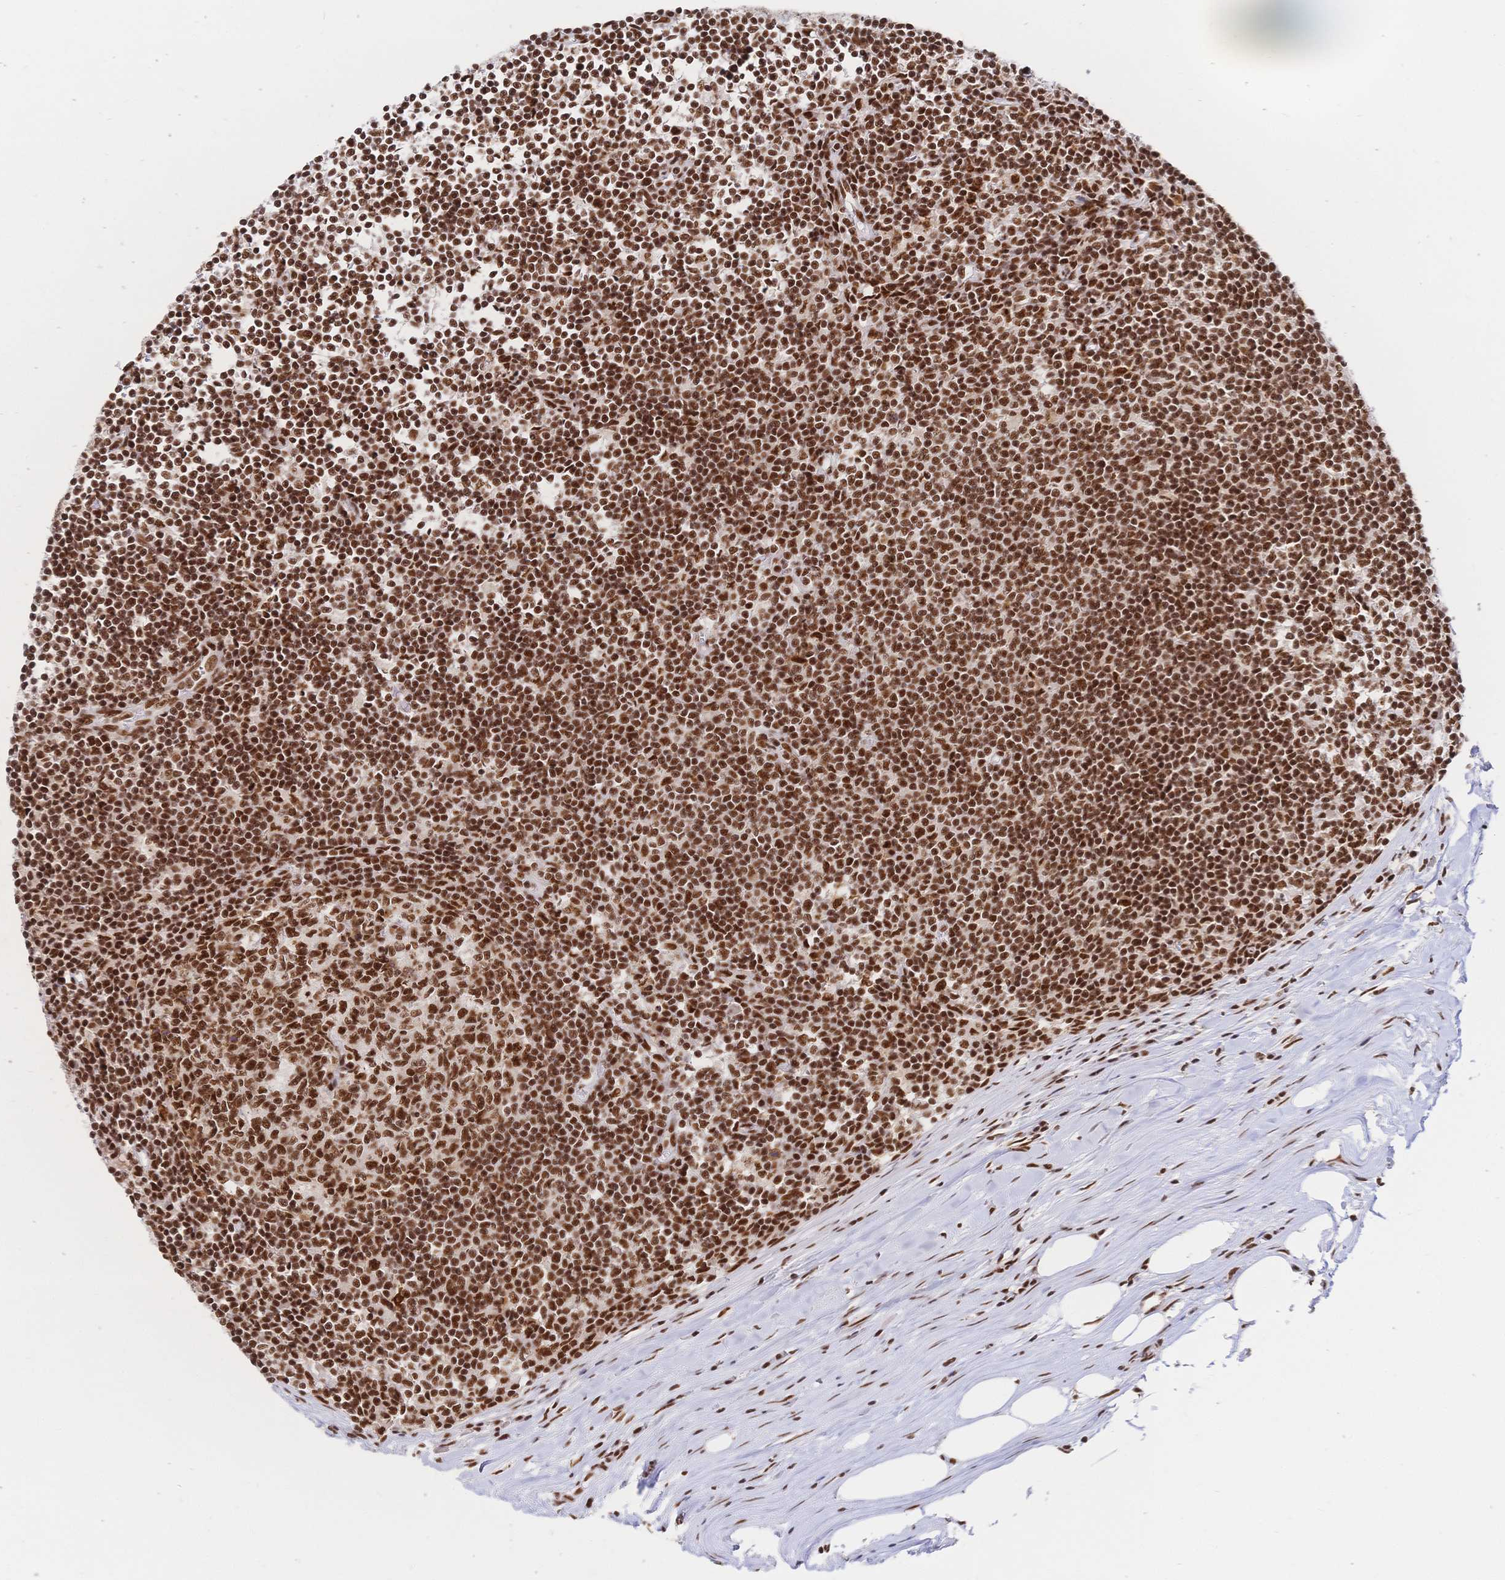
{"staining": {"intensity": "strong", "quantity": ">75%", "location": "nuclear"}, "tissue": "lymph node", "cell_type": "Germinal center cells", "image_type": "normal", "snomed": [{"axis": "morphology", "description": "Normal tissue, NOS"}, {"axis": "topography", "description": "Lymph node"}], "caption": "Strong nuclear expression is seen in about >75% of germinal center cells in normal lymph node.", "gene": "SRSF1", "patient": {"sex": "male", "age": 67}}